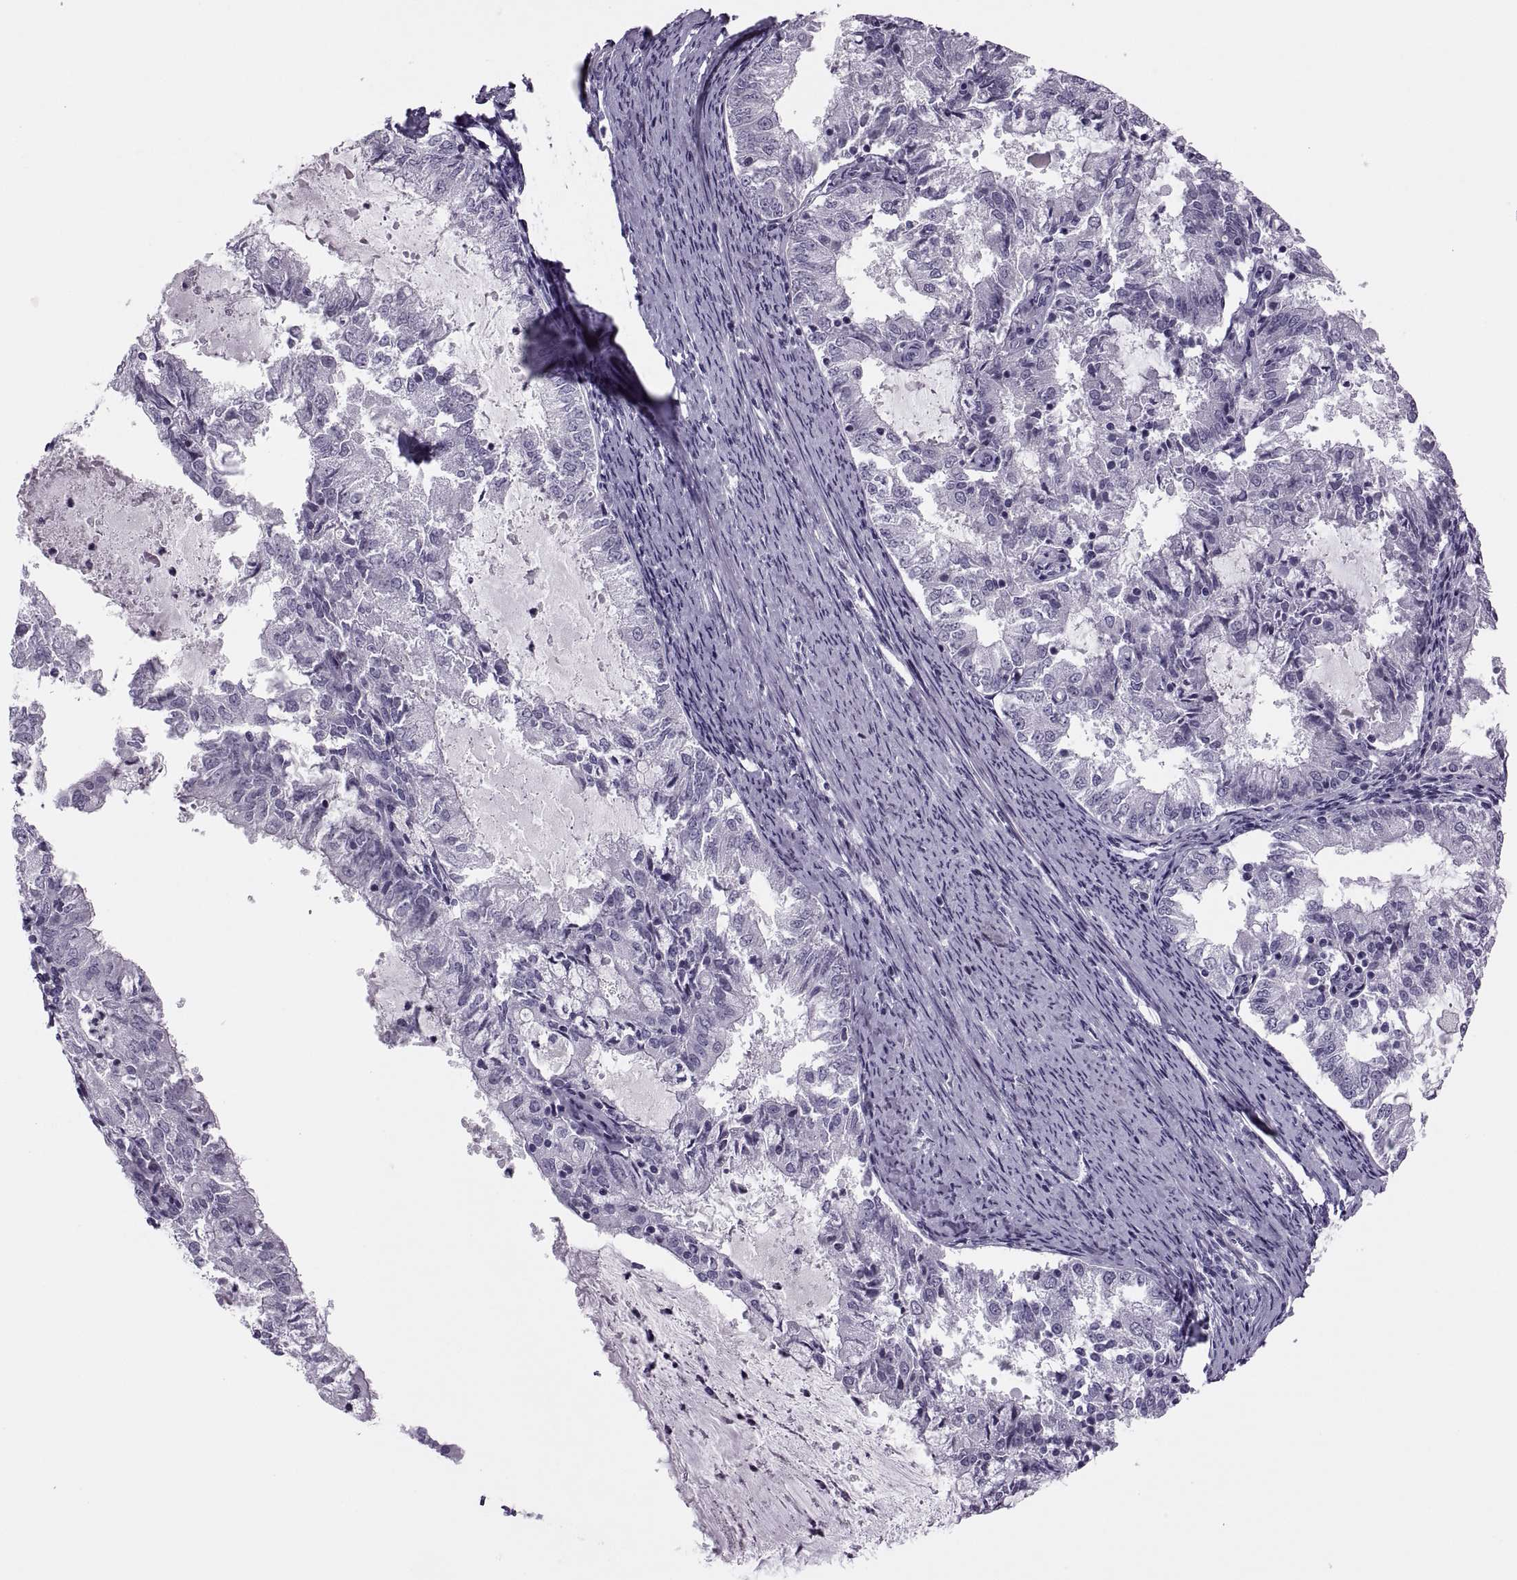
{"staining": {"intensity": "negative", "quantity": "none", "location": "none"}, "tissue": "endometrial cancer", "cell_type": "Tumor cells", "image_type": "cancer", "snomed": [{"axis": "morphology", "description": "Adenocarcinoma, NOS"}, {"axis": "topography", "description": "Endometrium"}], "caption": "High magnification brightfield microscopy of endometrial cancer (adenocarcinoma) stained with DAB (brown) and counterstained with hematoxylin (blue): tumor cells show no significant staining.", "gene": "SYNGR4", "patient": {"sex": "female", "age": 57}}